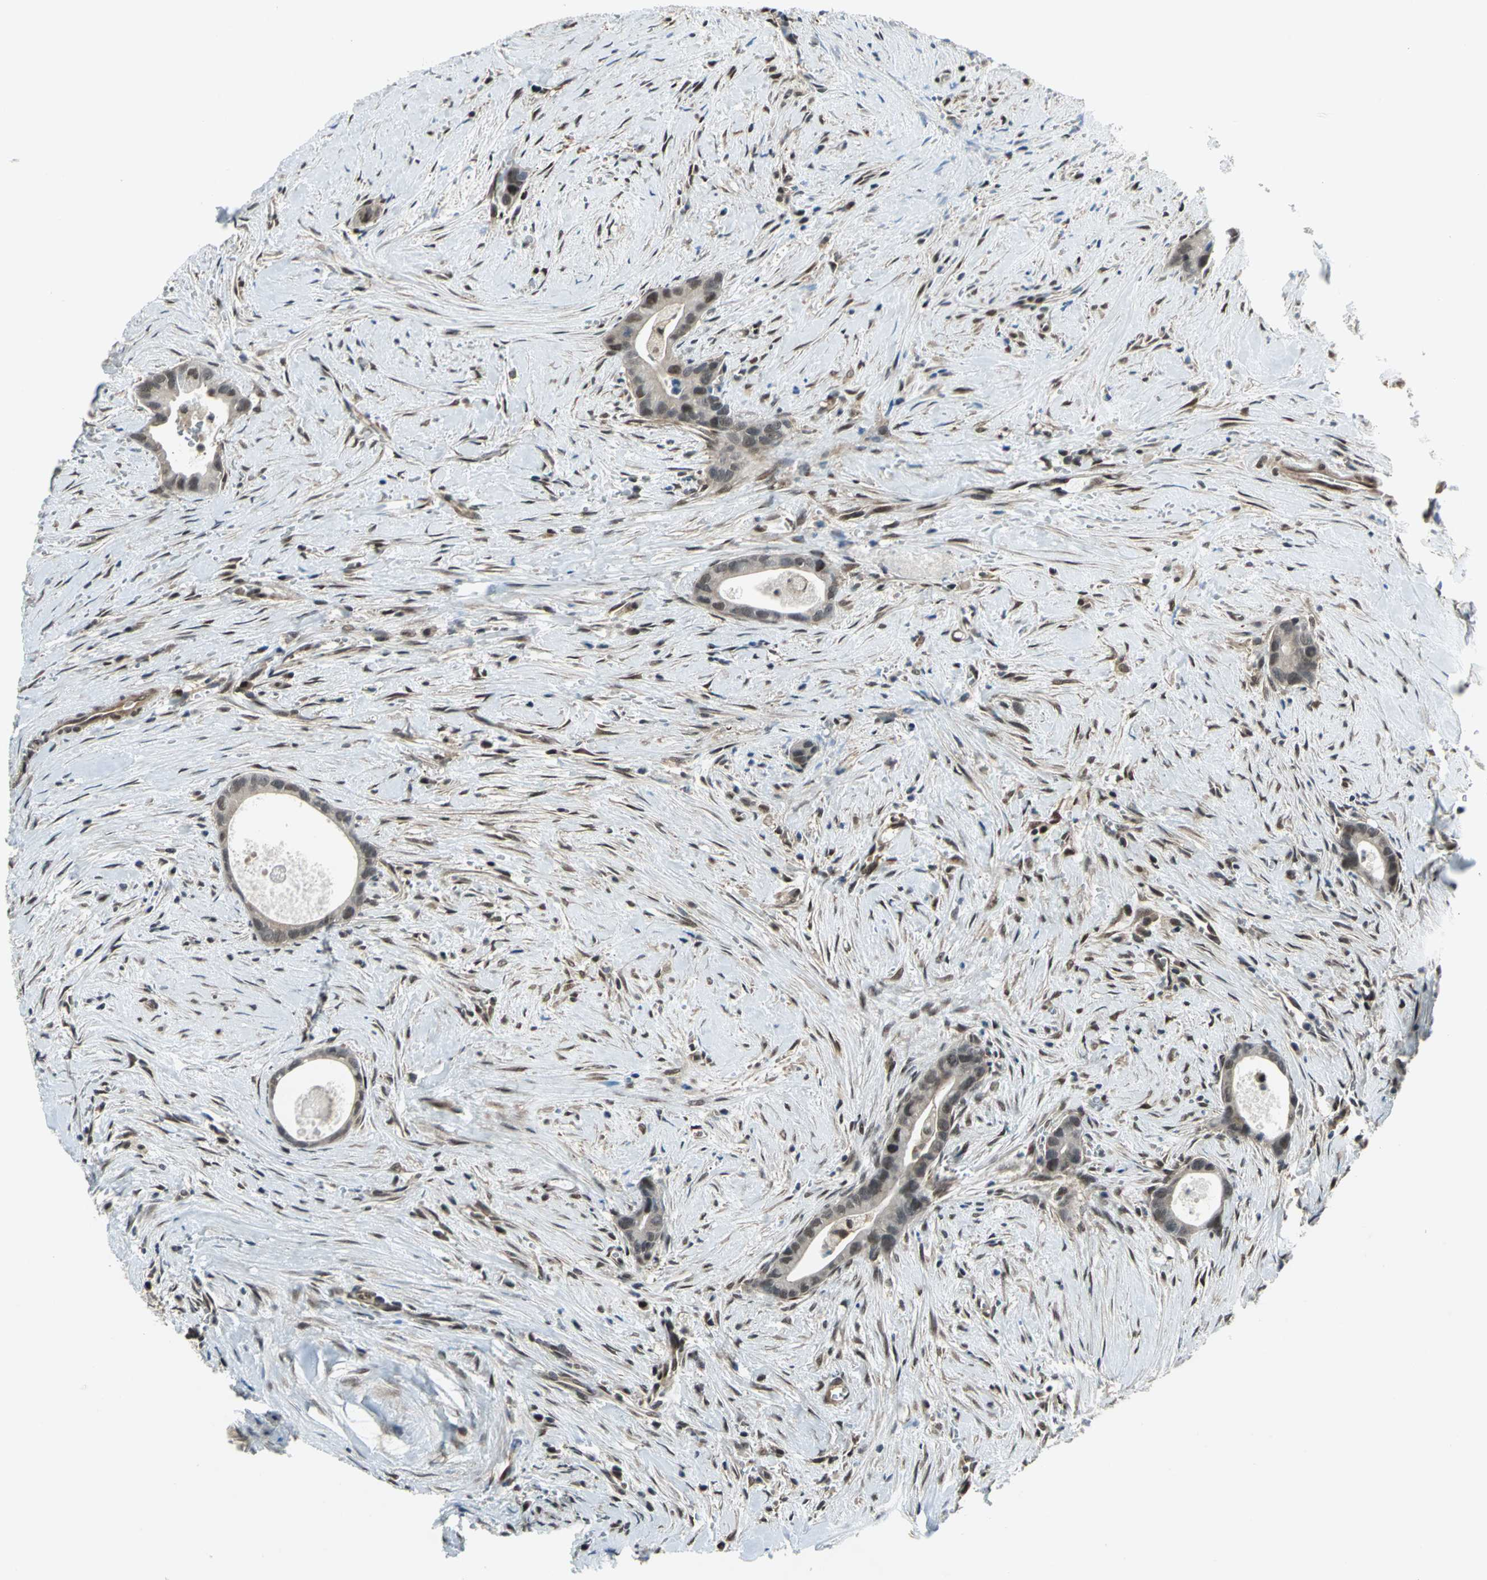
{"staining": {"intensity": "moderate", "quantity": "25%-75%", "location": "nuclear"}, "tissue": "liver cancer", "cell_type": "Tumor cells", "image_type": "cancer", "snomed": [{"axis": "morphology", "description": "Cholangiocarcinoma"}, {"axis": "topography", "description": "Liver"}], "caption": "Moderate nuclear staining is seen in approximately 25%-75% of tumor cells in cholangiocarcinoma (liver).", "gene": "COPS5", "patient": {"sex": "female", "age": 55}}